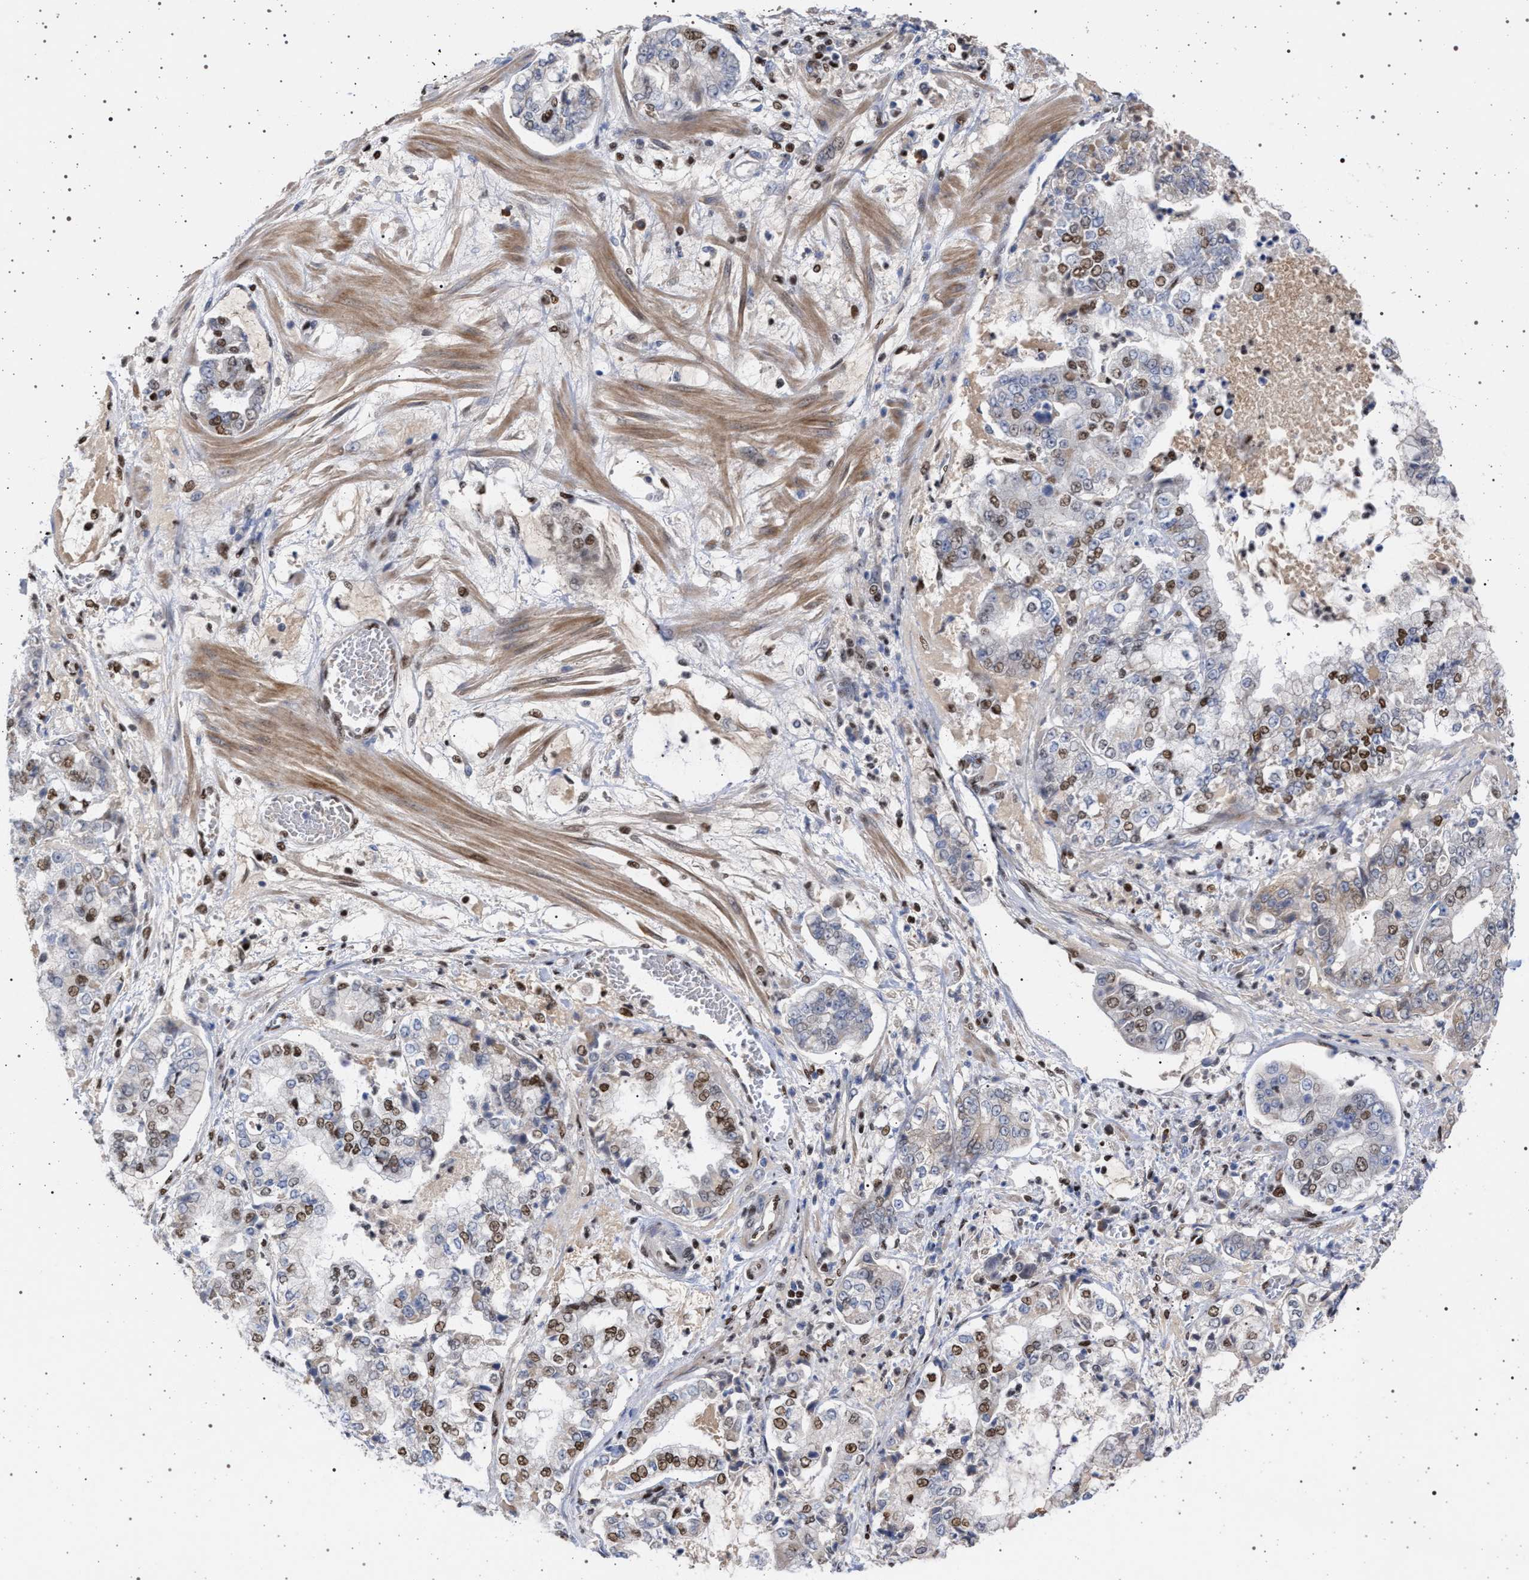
{"staining": {"intensity": "moderate", "quantity": "25%-75%", "location": "nuclear"}, "tissue": "stomach cancer", "cell_type": "Tumor cells", "image_type": "cancer", "snomed": [{"axis": "morphology", "description": "Adenocarcinoma, NOS"}, {"axis": "topography", "description": "Stomach"}], "caption": "The photomicrograph shows immunohistochemical staining of stomach cancer (adenocarcinoma). There is moderate nuclear positivity is appreciated in approximately 25%-75% of tumor cells. The protein is shown in brown color, while the nuclei are stained blue.", "gene": "PHF12", "patient": {"sex": "male", "age": 76}}